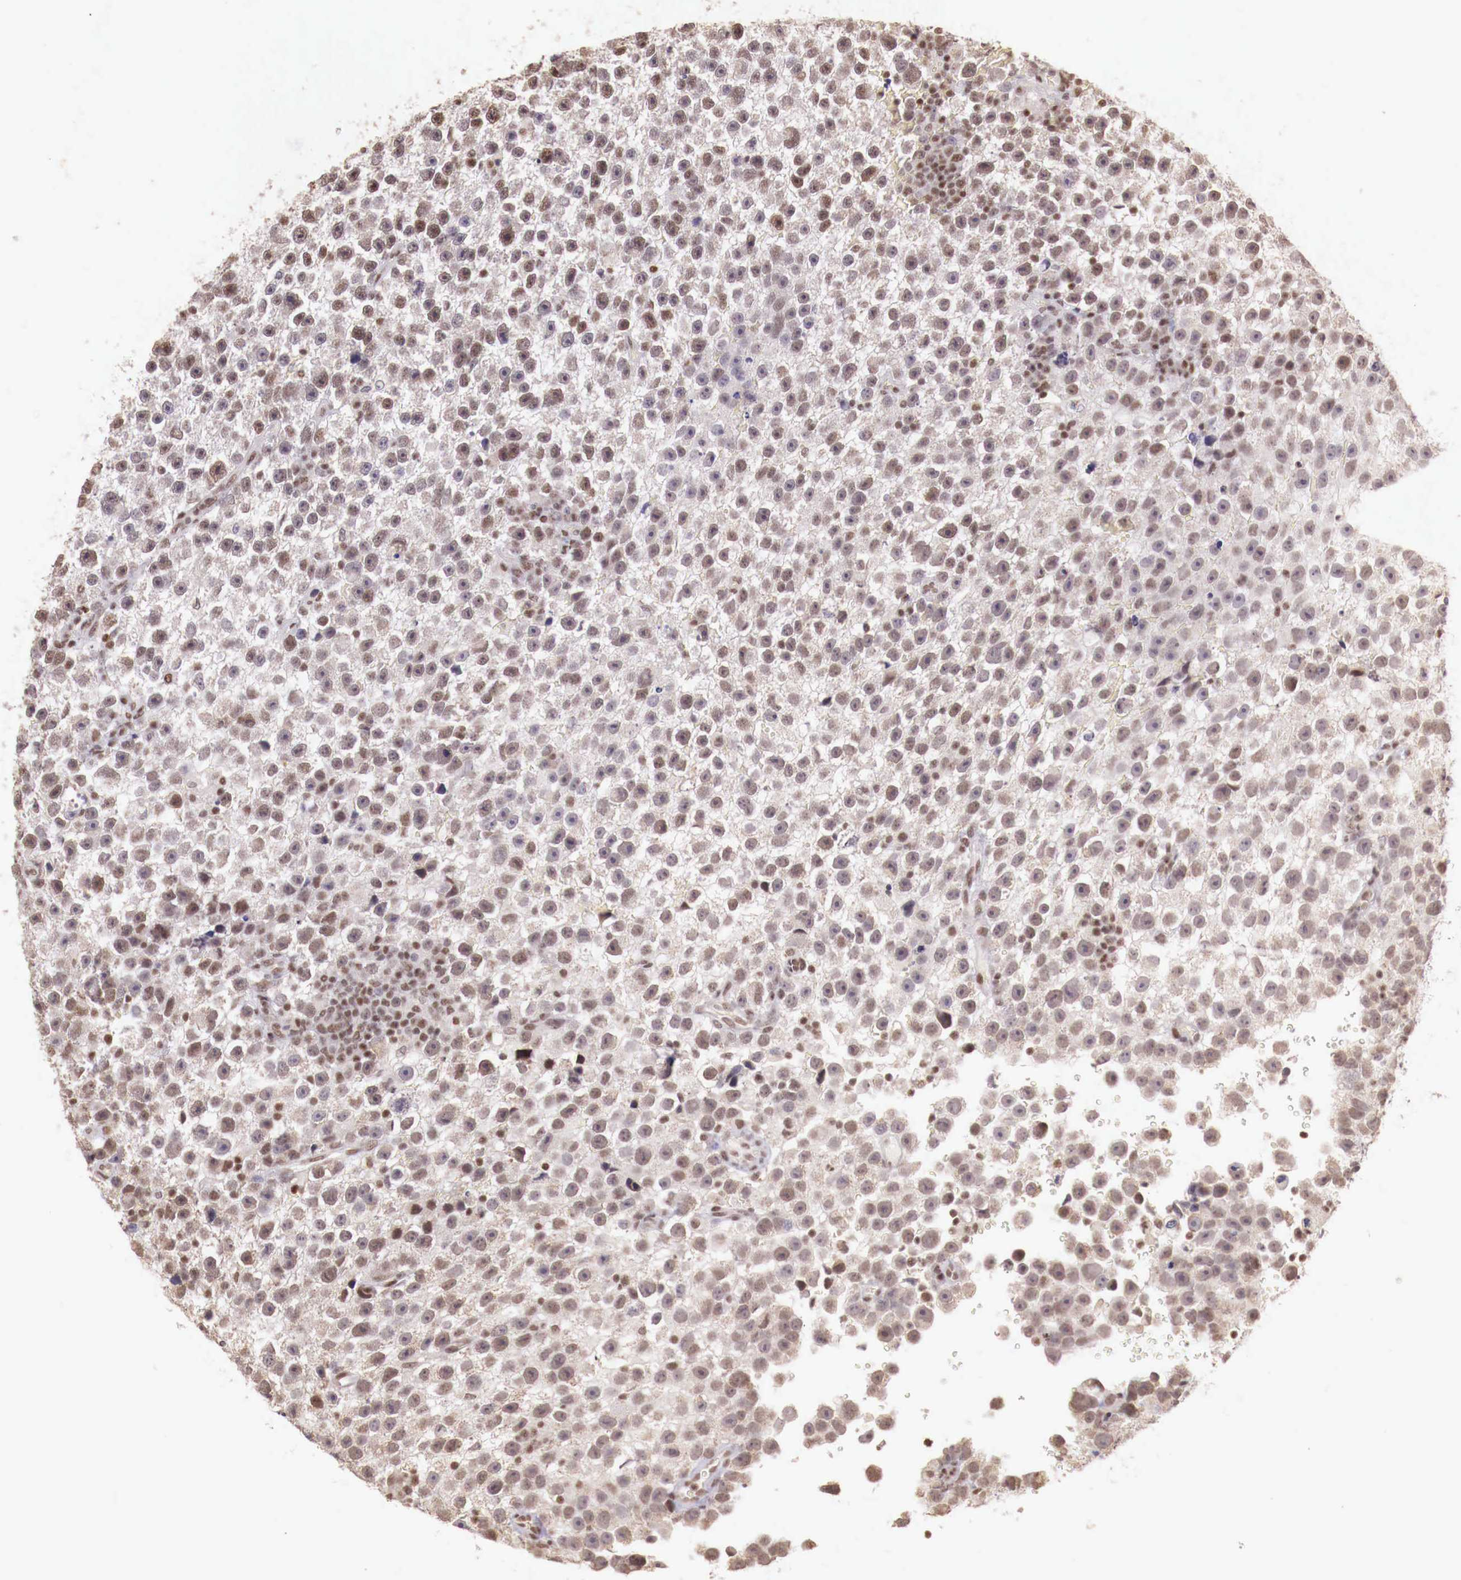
{"staining": {"intensity": "weak", "quantity": "25%-75%", "location": "nuclear"}, "tissue": "testis cancer", "cell_type": "Tumor cells", "image_type": "cancer", "snomed": [{"axis": "morphology", "description": "Seminoma, NOS"}, {"axis": "topography", "description": "Testis"}], "caption": "Protein staining by IHC displays weak nuclear positivity in about 25%-75% of tumor cells in testis seminoma. The staining was performed using DAB to visualize the protein expression in brown, while the nuclei were stained in blue with hematoxylin (Magnification: 20x).", "gene": "SP1", "patient": {"sex": "male", "age": 33}}